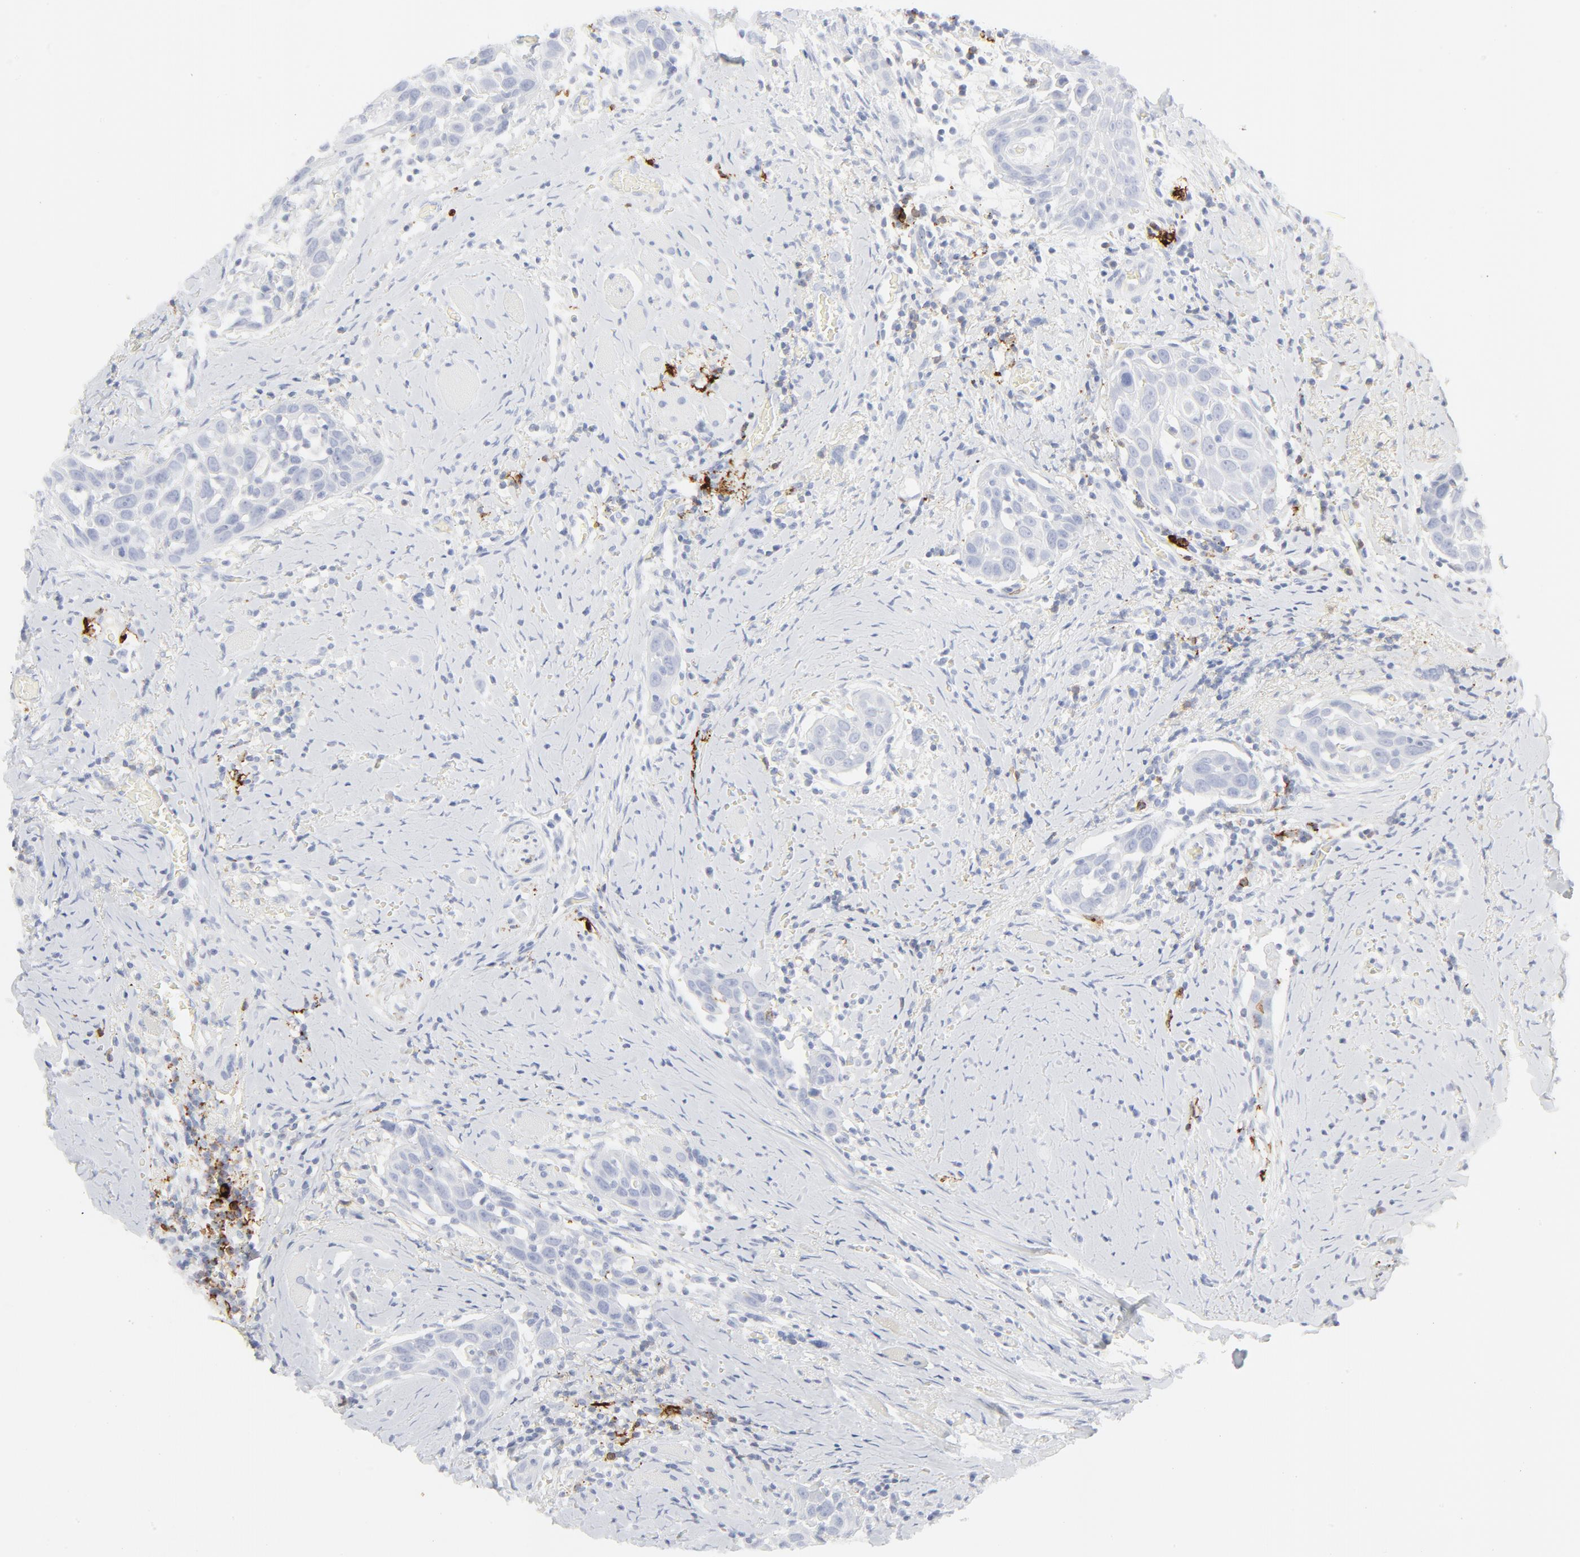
{"staining": {"intensity": "negative", "quantity": "none", "location": "none"}, "tissue": "head and neck cancer", "cell_type": "Tumor cells", "image_type": "cancer", "snomed": [{"axis": "morphology", "description": "Squamous cell carcinoma, NOS"}, {"axis": "topography", "description": "Oral tissue"}, {"axis": "topography", "description": "Head-Neck"}], "caption": "The immunohistochemistry micrograph has no significant positivity in tumor cells of head and neck squamous cell carcinoma tissue. Brightfield microscopy of immunohistochemistry stained with DAB (3,3'-diaminobenzidine) (brown) and hematoxylin (blue), captured at high magnification.", "gene": "CCR7", "patient": {"sex": "female", "age": 50}}